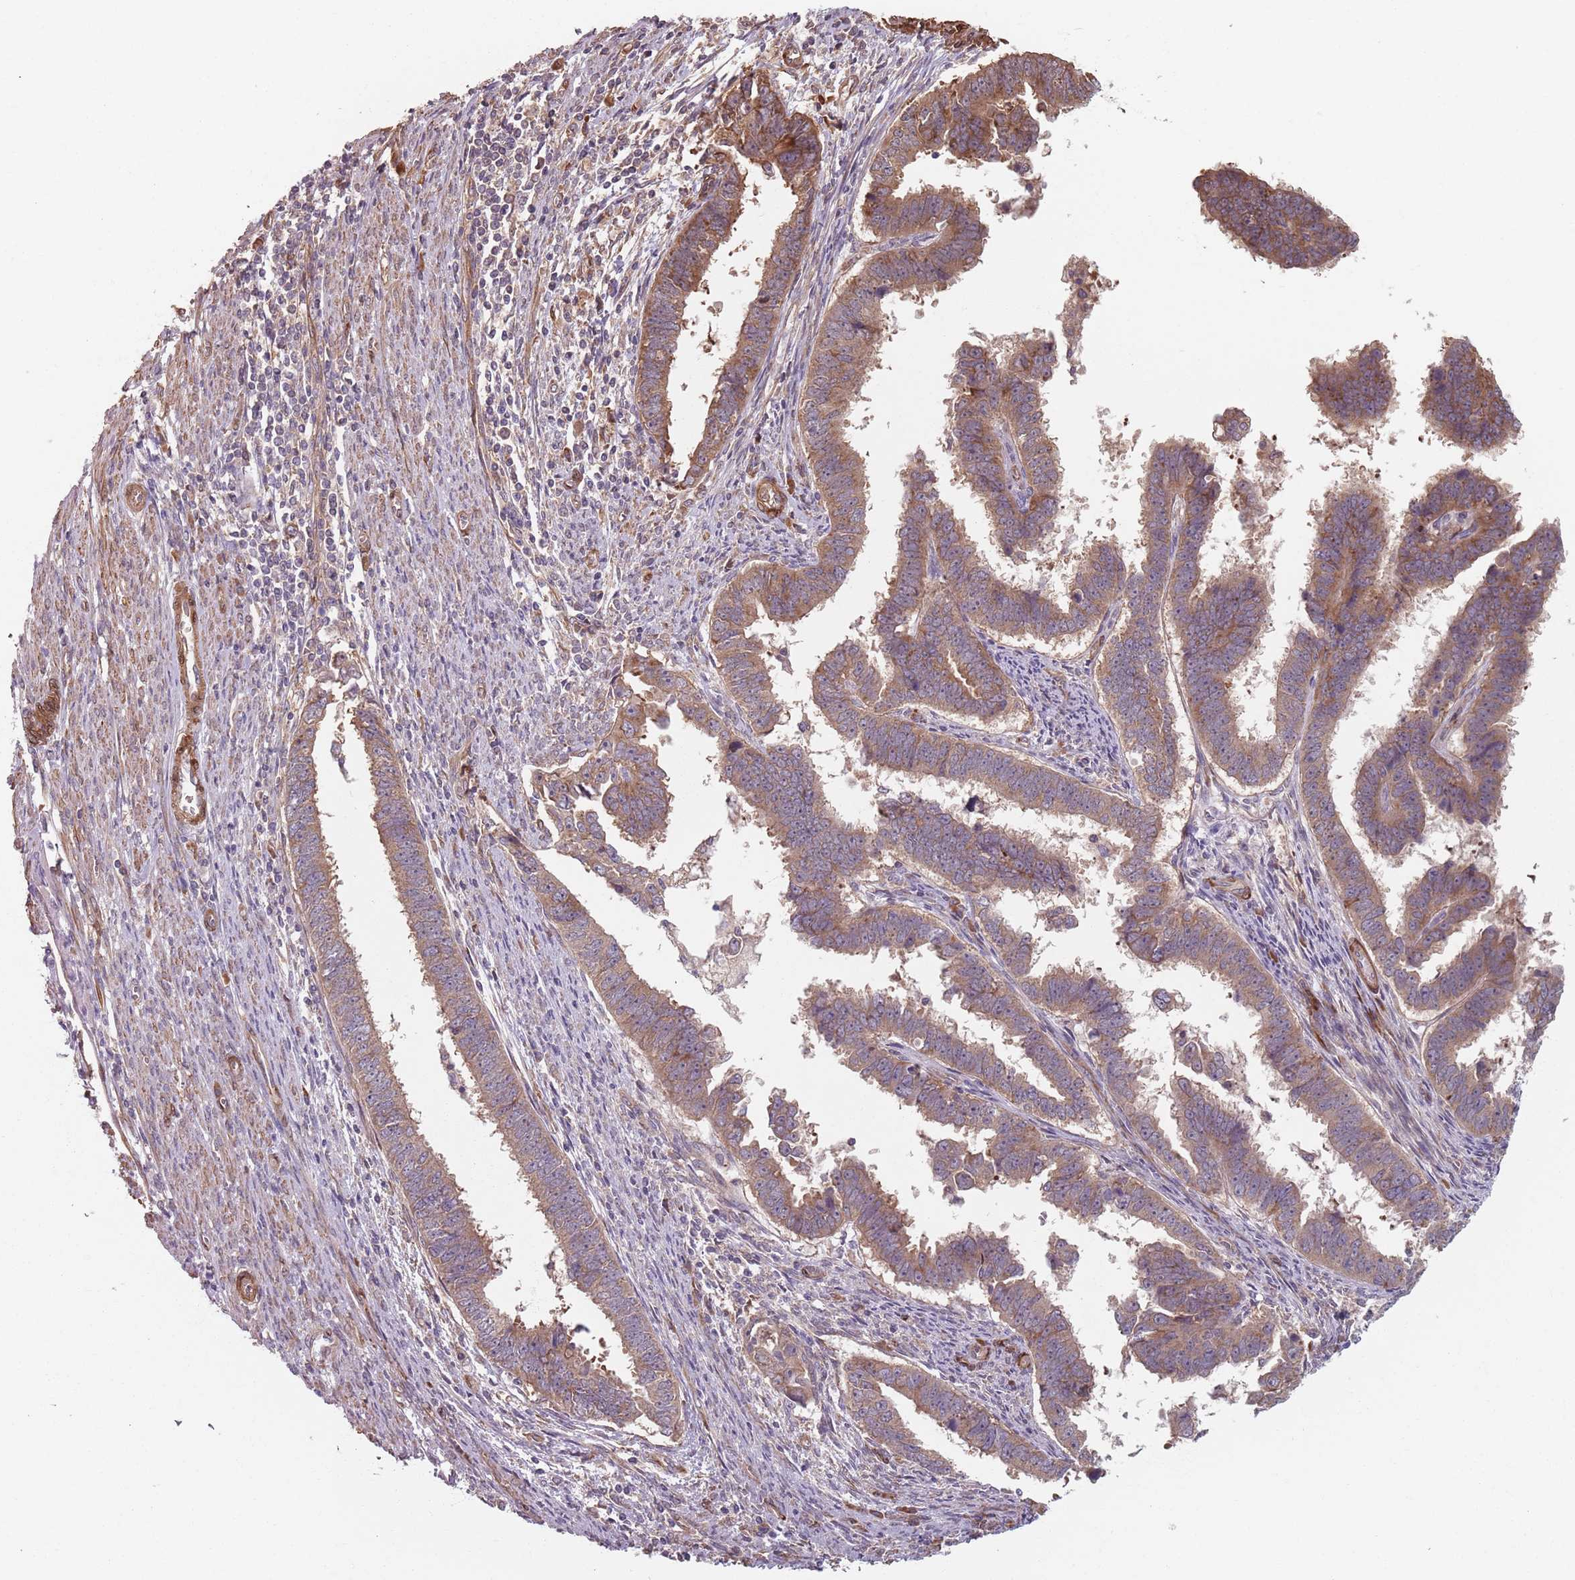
{"staining": {"intensity": "moderate", "quantity": ">75%", "location": "cytoplasmic/membranous"}, "tissue": "endometrial cancer", "cell_type": "Tumor cells", "image_type": "cancer", "snomed": [{"axis": "morphology", "description": "Adenocarcinoma, NOS"}, {"axis": "topography", "description": "Endometrium"}], "caption": "Protein expression analysis of endometrial adenocarcinoma shows moderate cytoplasmic/membranous positivity in about >75% of tumor cells. Using DAB (brown) and hematoxylin (blue) stains, captured at high magnification using brightfield microscopy.", "gene": "NOTCH3", "patient": {"sex": "female", "age": 75}}